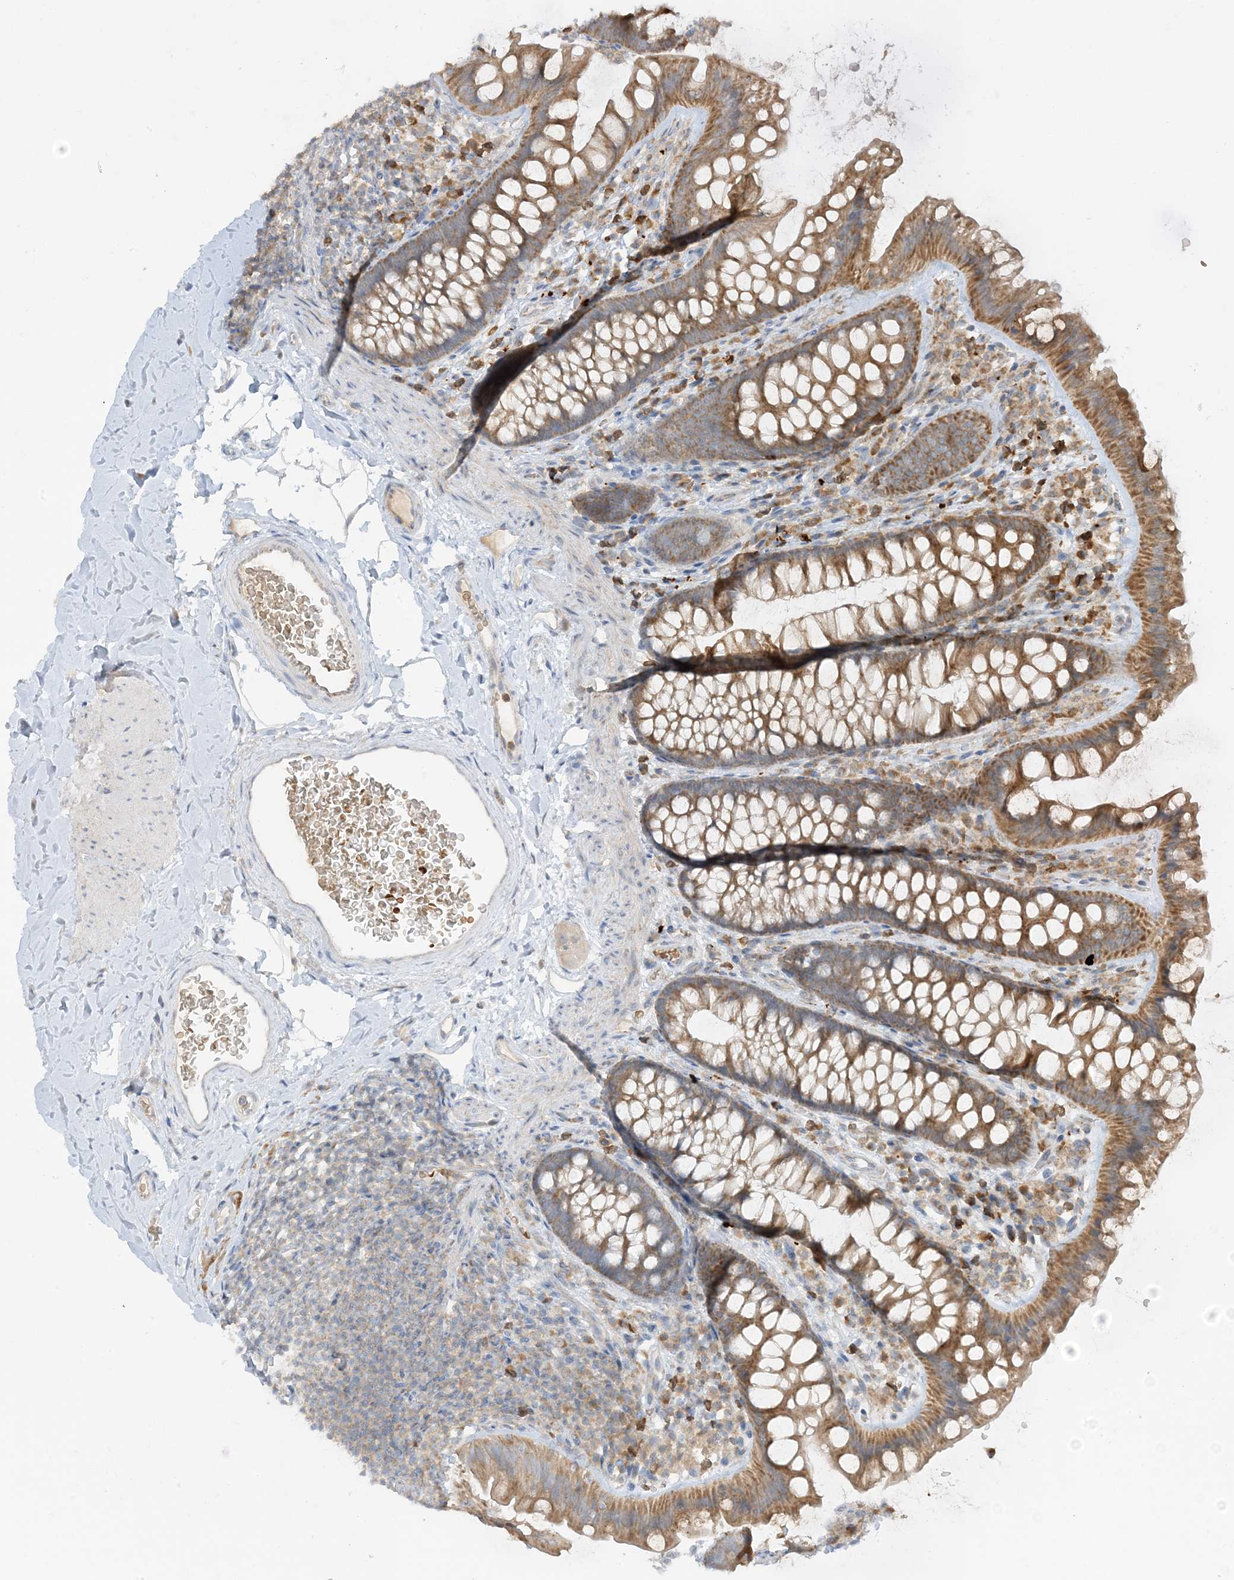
{"staining": {"intensity": "negative", "quantity": "none", "location": "none"}, "tissue": "colon", "cell_type": "Endothelial cells", "image_type": "normal", "snomed": [{"axis": "morphology", "description": "Normal tissue, NOS"}, {"axis": "topography", "description": "Colon"}], "caption": "Endothelial cells show no significant protein expression in benign colon. (DAB IHC visualized using brightfield microscopy, high magnification).", "gene": "NPPC", "patient": {"sex": "female", "age": 62}}